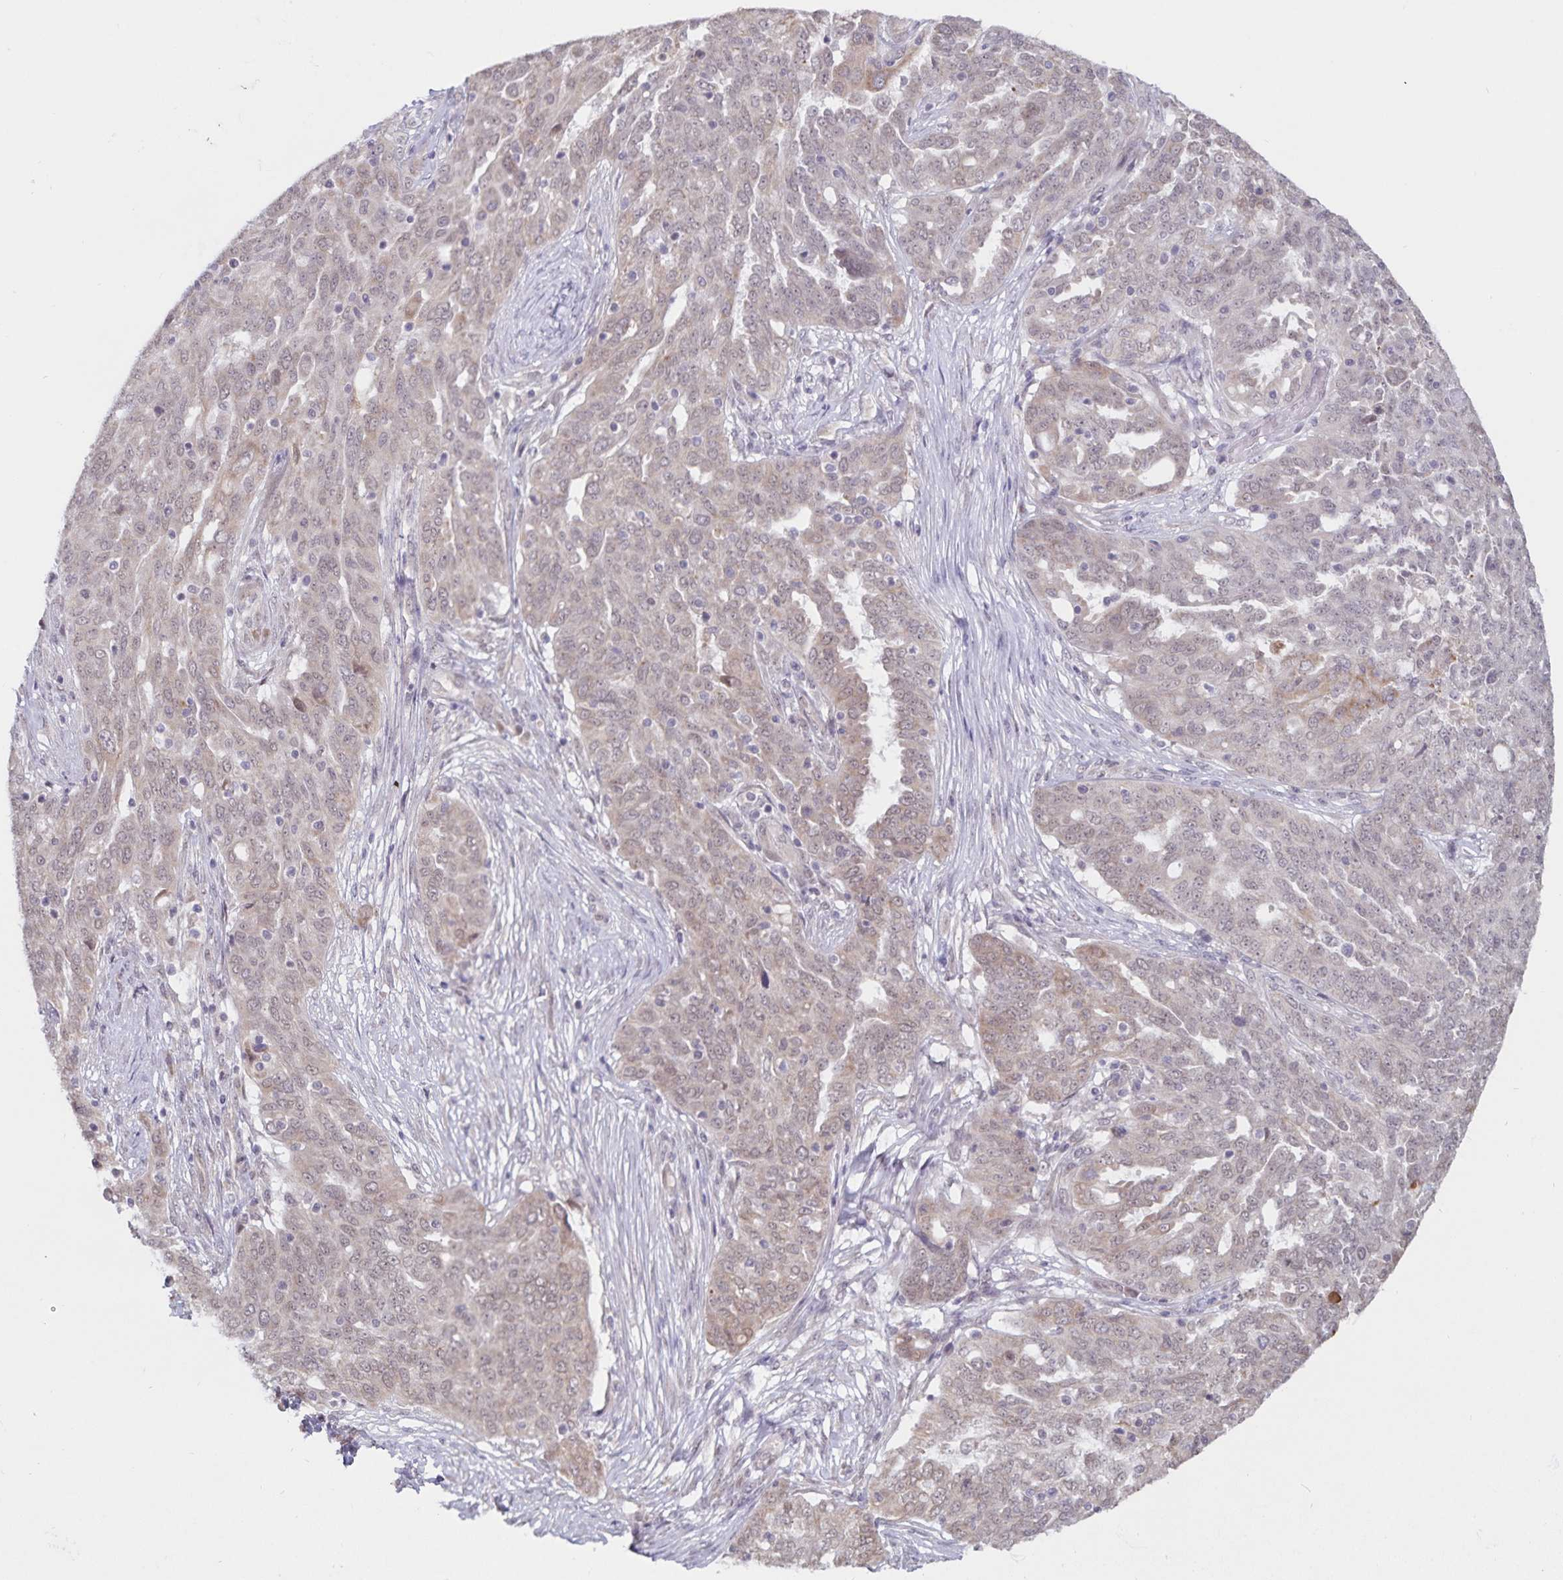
{"staining": {"intensity": "weak", "quantity": "25%-75%", "location": "cytoplasmic/membranous,nuclear"}, "tissue": "ovarian cancer", "cell_type": "Tumor cells", "image_type": "cancer", "snomed": [{"axis": "morphology", "description": "Cystadenocarcinoma, serous, NOS"}, {"axis": "topography", "description": "Ovary"}], "caption": "DAB (3,3'-diaminobenzidine) immunohistochemical staining of human ovarian cancer exhibits weak cytoplasmic/membranous and nuclear protein expression in about 25%-75% of tumor cells.", "gene": "ATP2A2", "patient": {"sex": "female", "age": 67}}